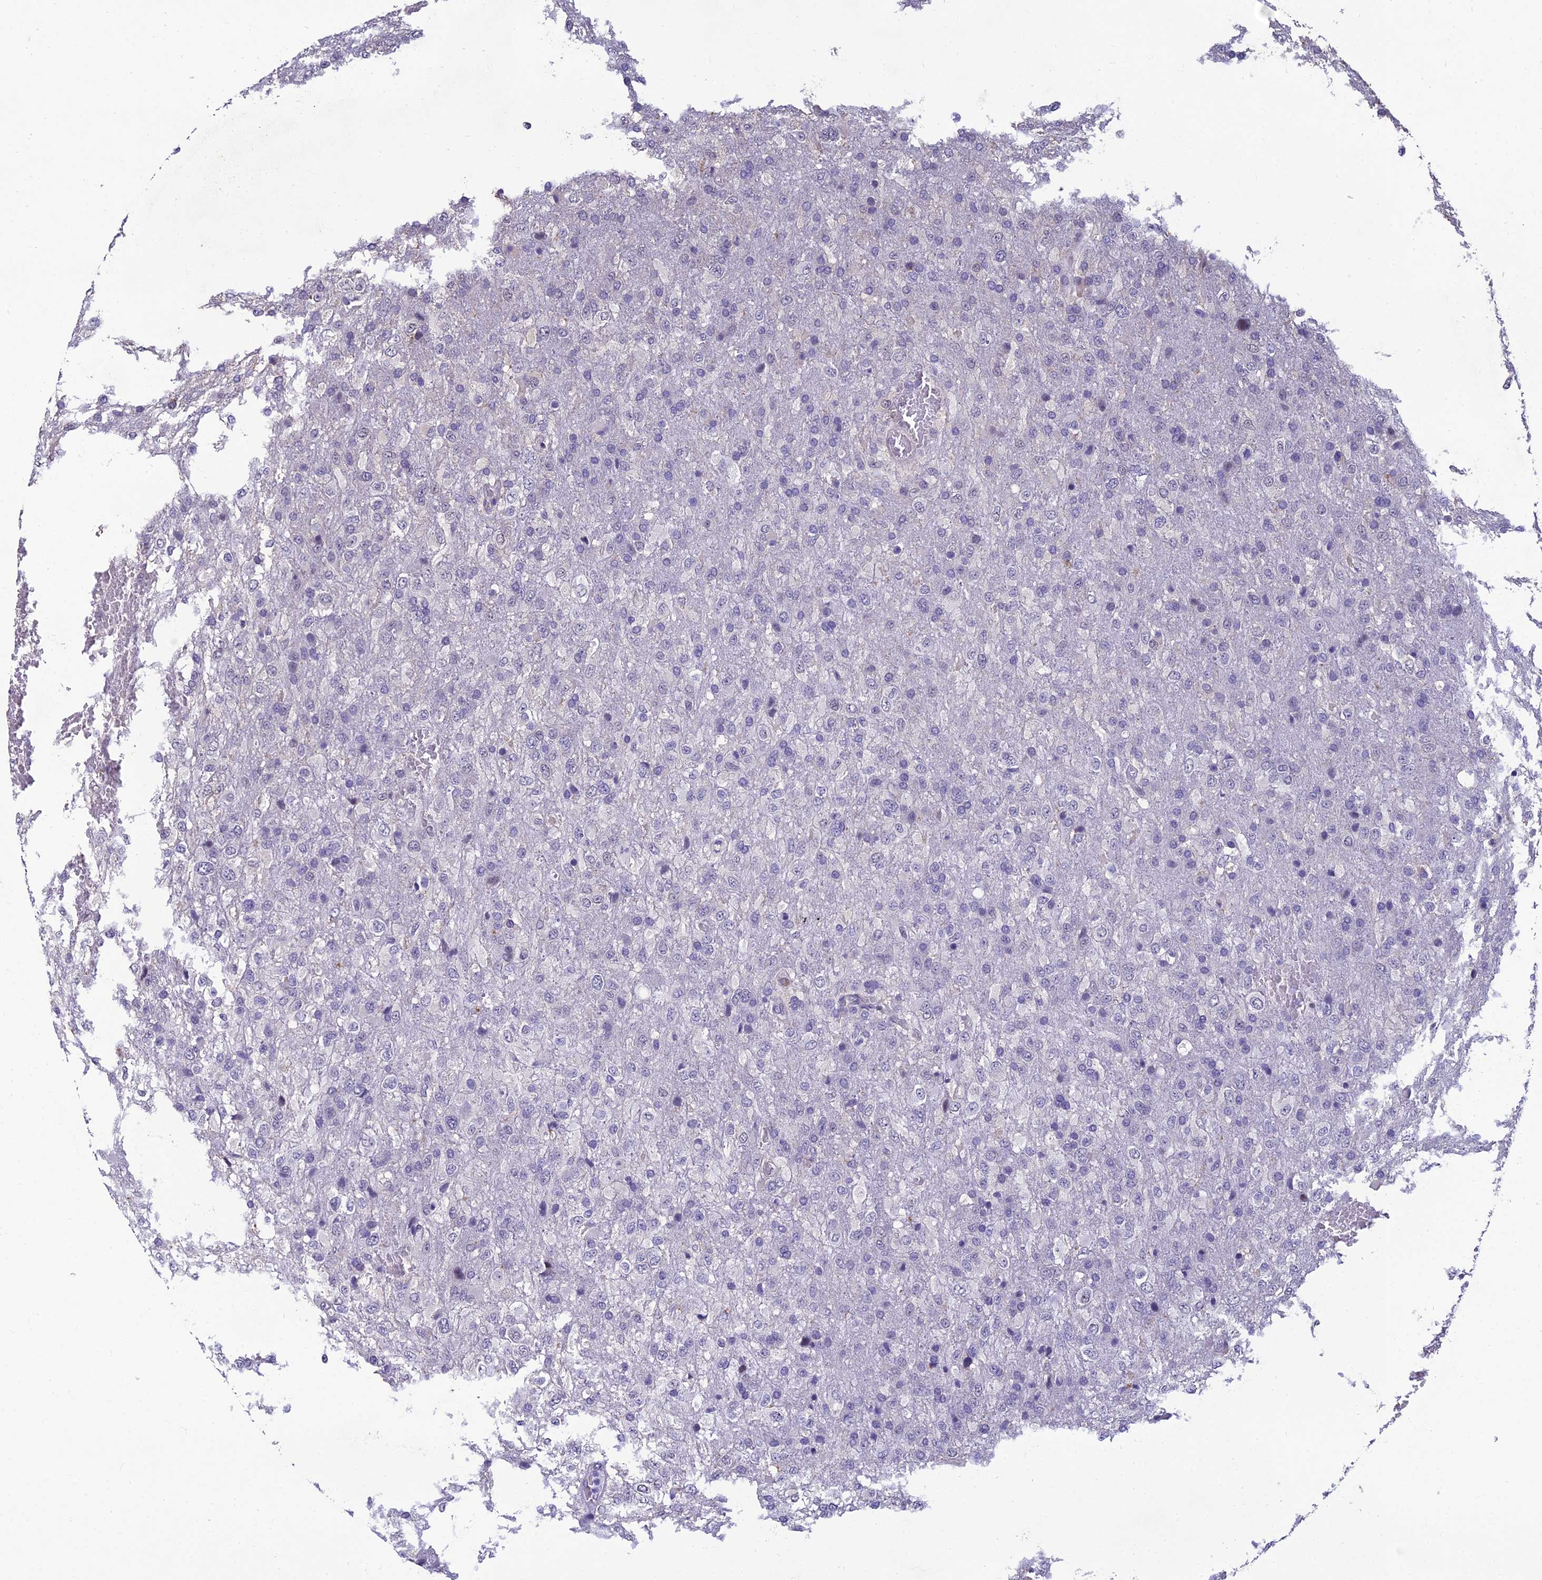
{"staining": {"intensity": "negative", "quantity": "none", "location": "none"}, "tissue": "glioma", "cell_type": "Tumor cells", "image_type": "cancer", "snomed": [{"axis": "morphology", "description": "Glioma, malignant, High grade"}, {"axis": "topography", "description": "Brain"}], "caption": "Photomicrograph shows no protein staining in tumor cells of malignant glioma (high-grade) tissue.", "gene": "GRWD1", "patient": {"sex": "female", "age": 74}}